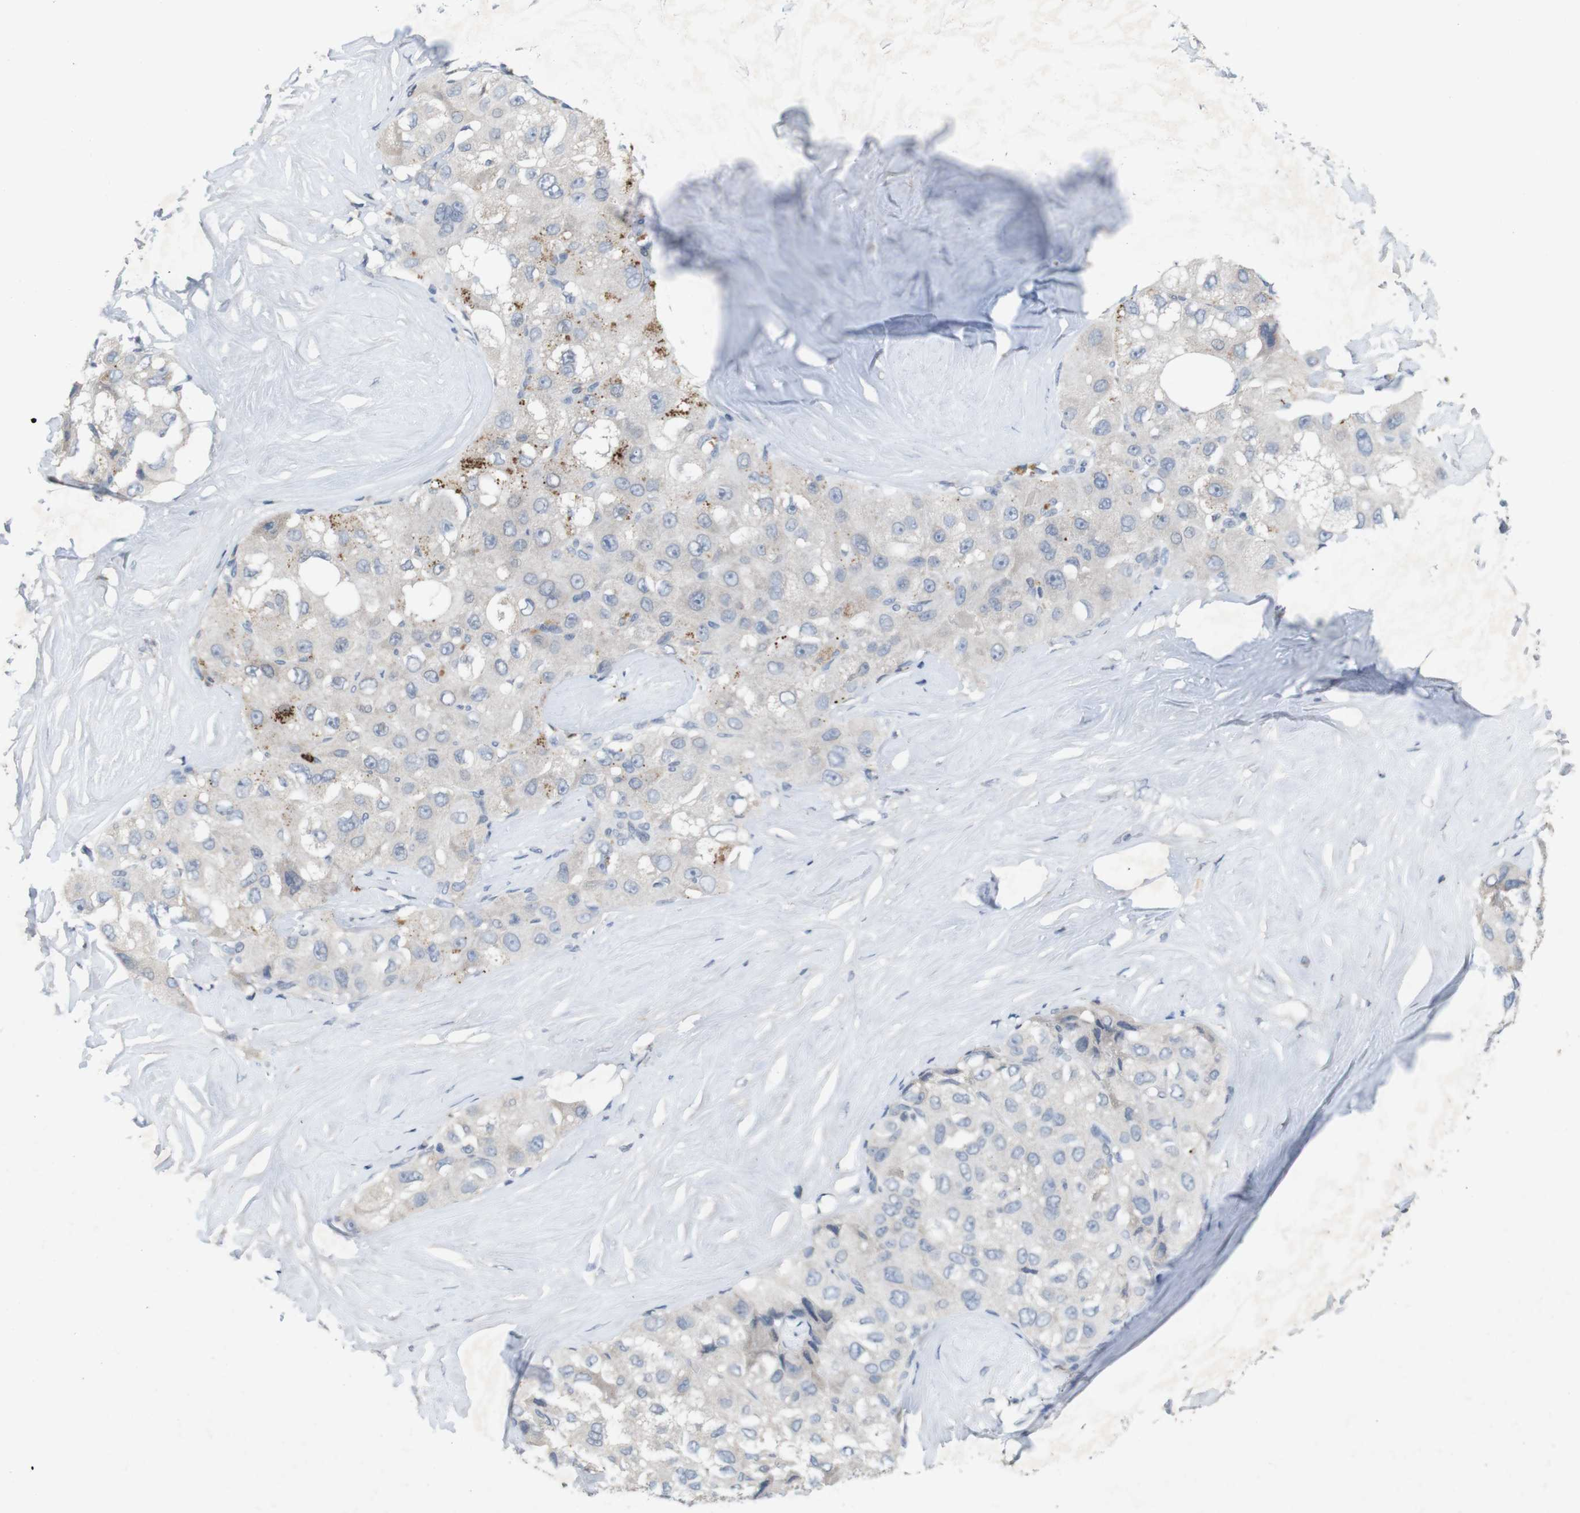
{"staining": {"intensity": "moderate", "quantity": "<25%", "location": "cytoplasmic/membranous"}, "tissue": "liver cancer", "cell_type": "Tumor cells", "image_type": "cancer", "snomed": [{"axis": "morphology", "description": "Carcinoma, Hepatocellular, NOS"}, {"axis": "topography", "description": "Liver"}], "caption": "DAB immunohistochemical staining of human liver hepatocellular carcinoma exhibits moderate cytoplasmic/membranous protein positivity in approximately <25% of tumor cells. (Brightfield microscopy of DAB IHC at high magnification).", "gene": "TSPAN14", "patient": {"sex": "male", "age": 80}}